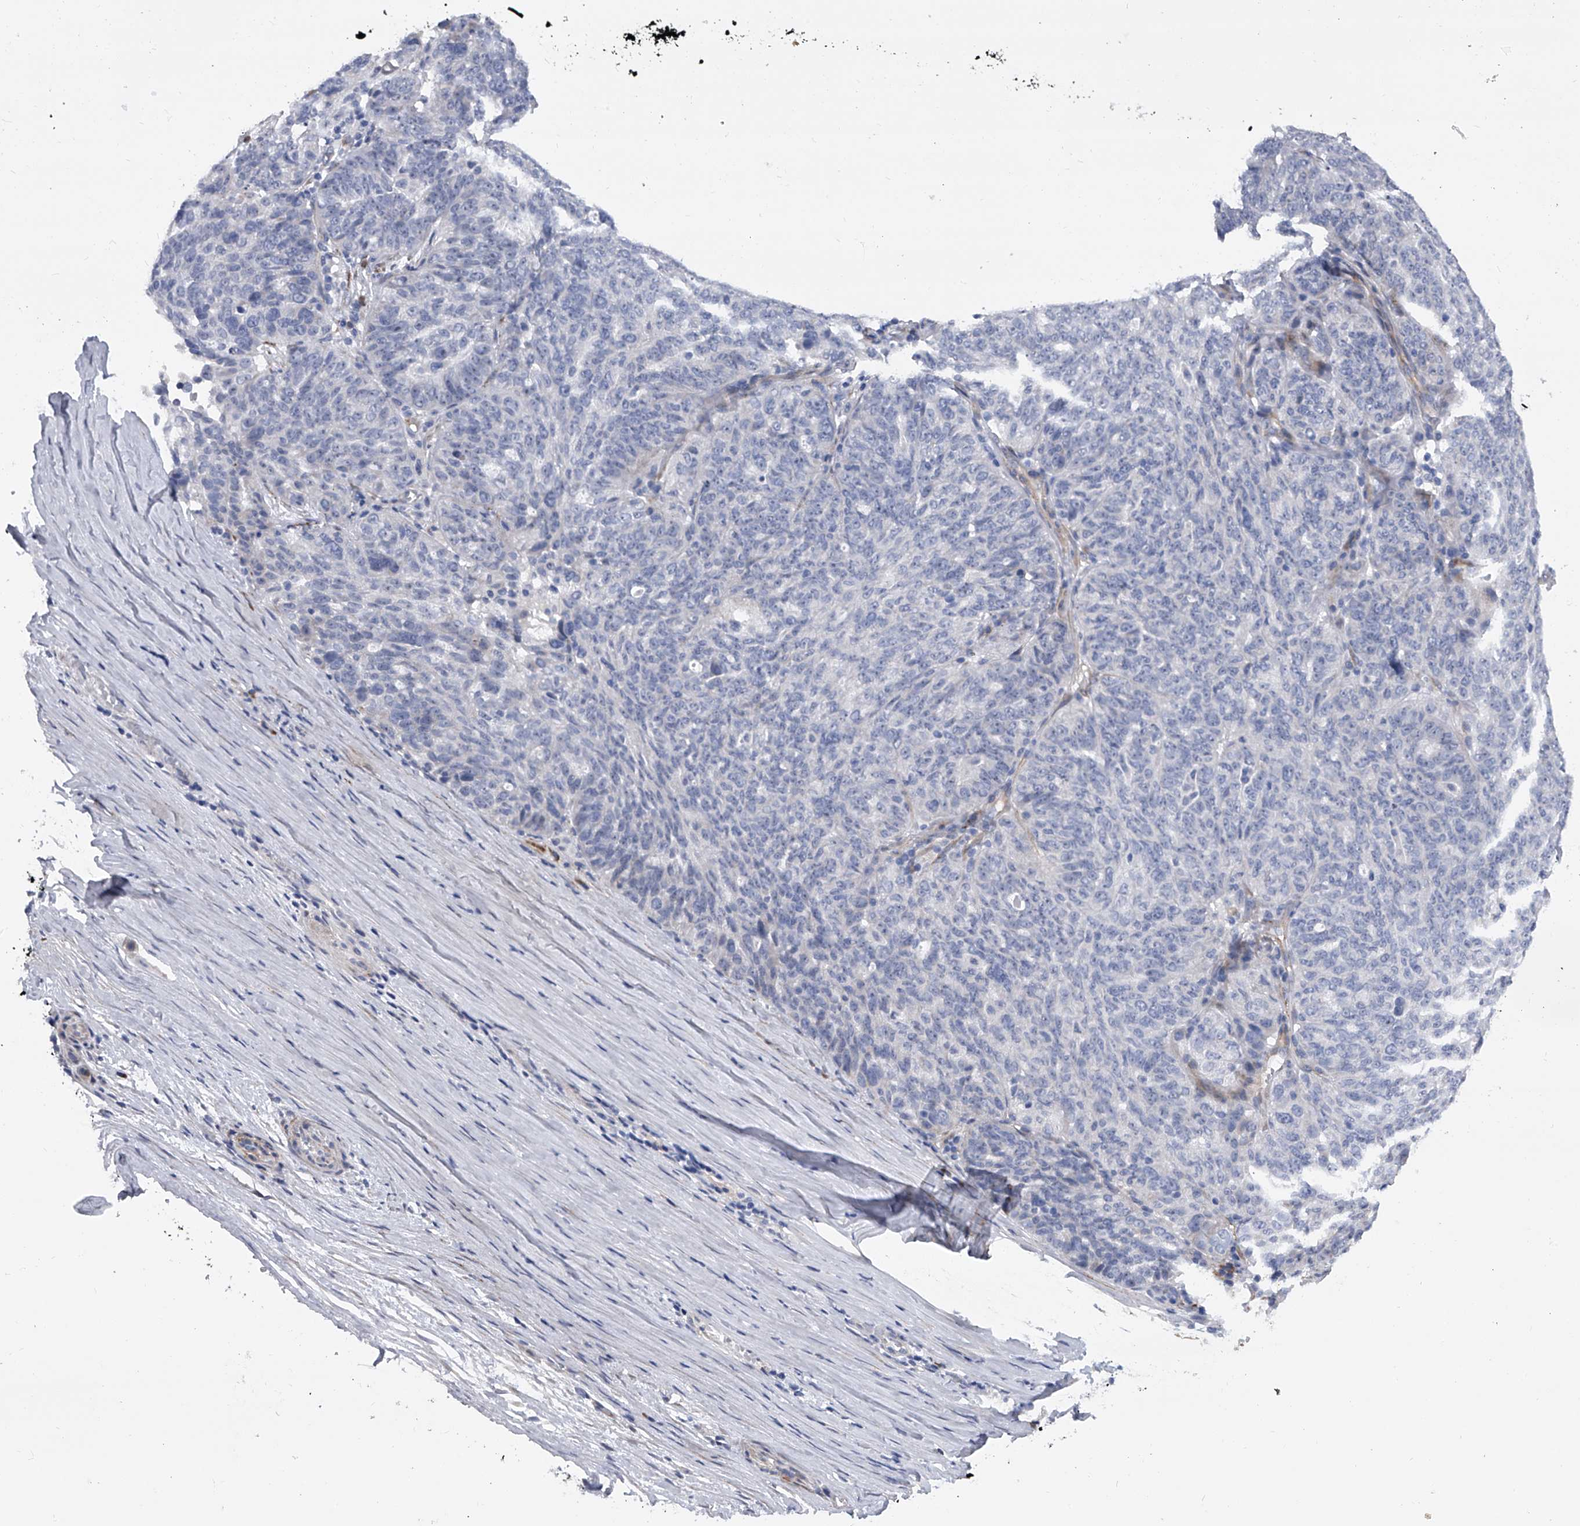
{"staining": {"intensity": "negative", "quantity": "none", "location": "none"}, "tissue": "ovarian cancer", "cell_type": "Tumor cells", "image_type": "cancer", "snomed": [{"axis": "morphology", "description": "Cystadenocarcinoma, serous, NOS"}, {"axis": "topography", "description": "Ovary"}], "caption": "The immunohistochemistry (IHC) photomicrograph has no significant staining in tumor cells of ovarian cancer (serous cystadenocarcinoma) tissue.", "gene": "ALG14", "patient": {"sex": "female", "age": 59}}